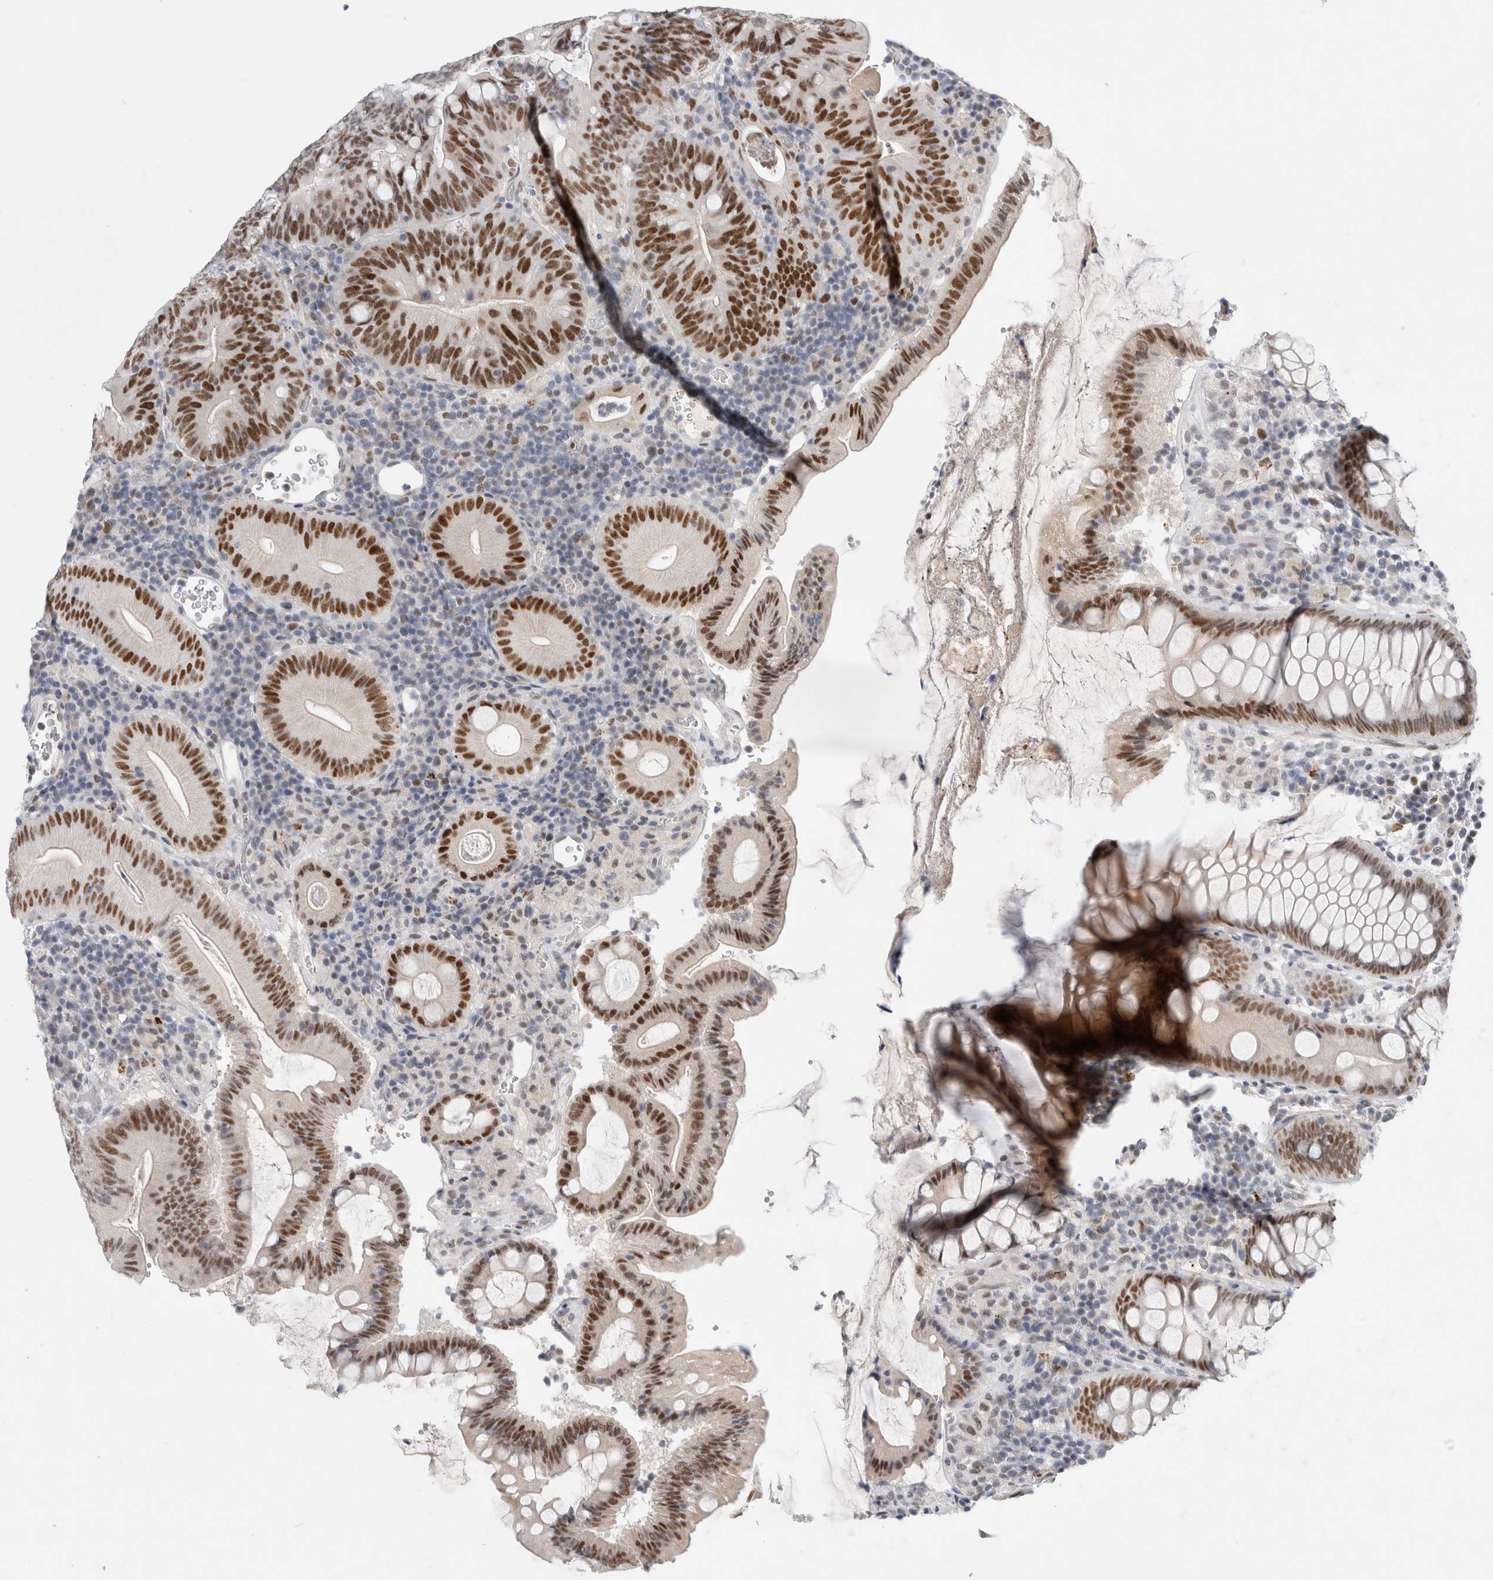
{"staining": {"intensity": "strong", "quantity": ">75%", "location": "nuclear"}, "tissue": "colorectal cancer", "cell_type": "Tumor cells", "image_type": "cancer", "snomed": [{"axis": "morphology", "description": "Adenocarcinoma, NOS"}, {"axis": "topography", "description": "Colon"}], "caption": "Tumor cells reveal high levels of strong nuclear staining in approximately >75% of cells in human colorectal adenocarcinoma.", "gene": "KNL1", "patient": {"sex": "female", "age": 66}}